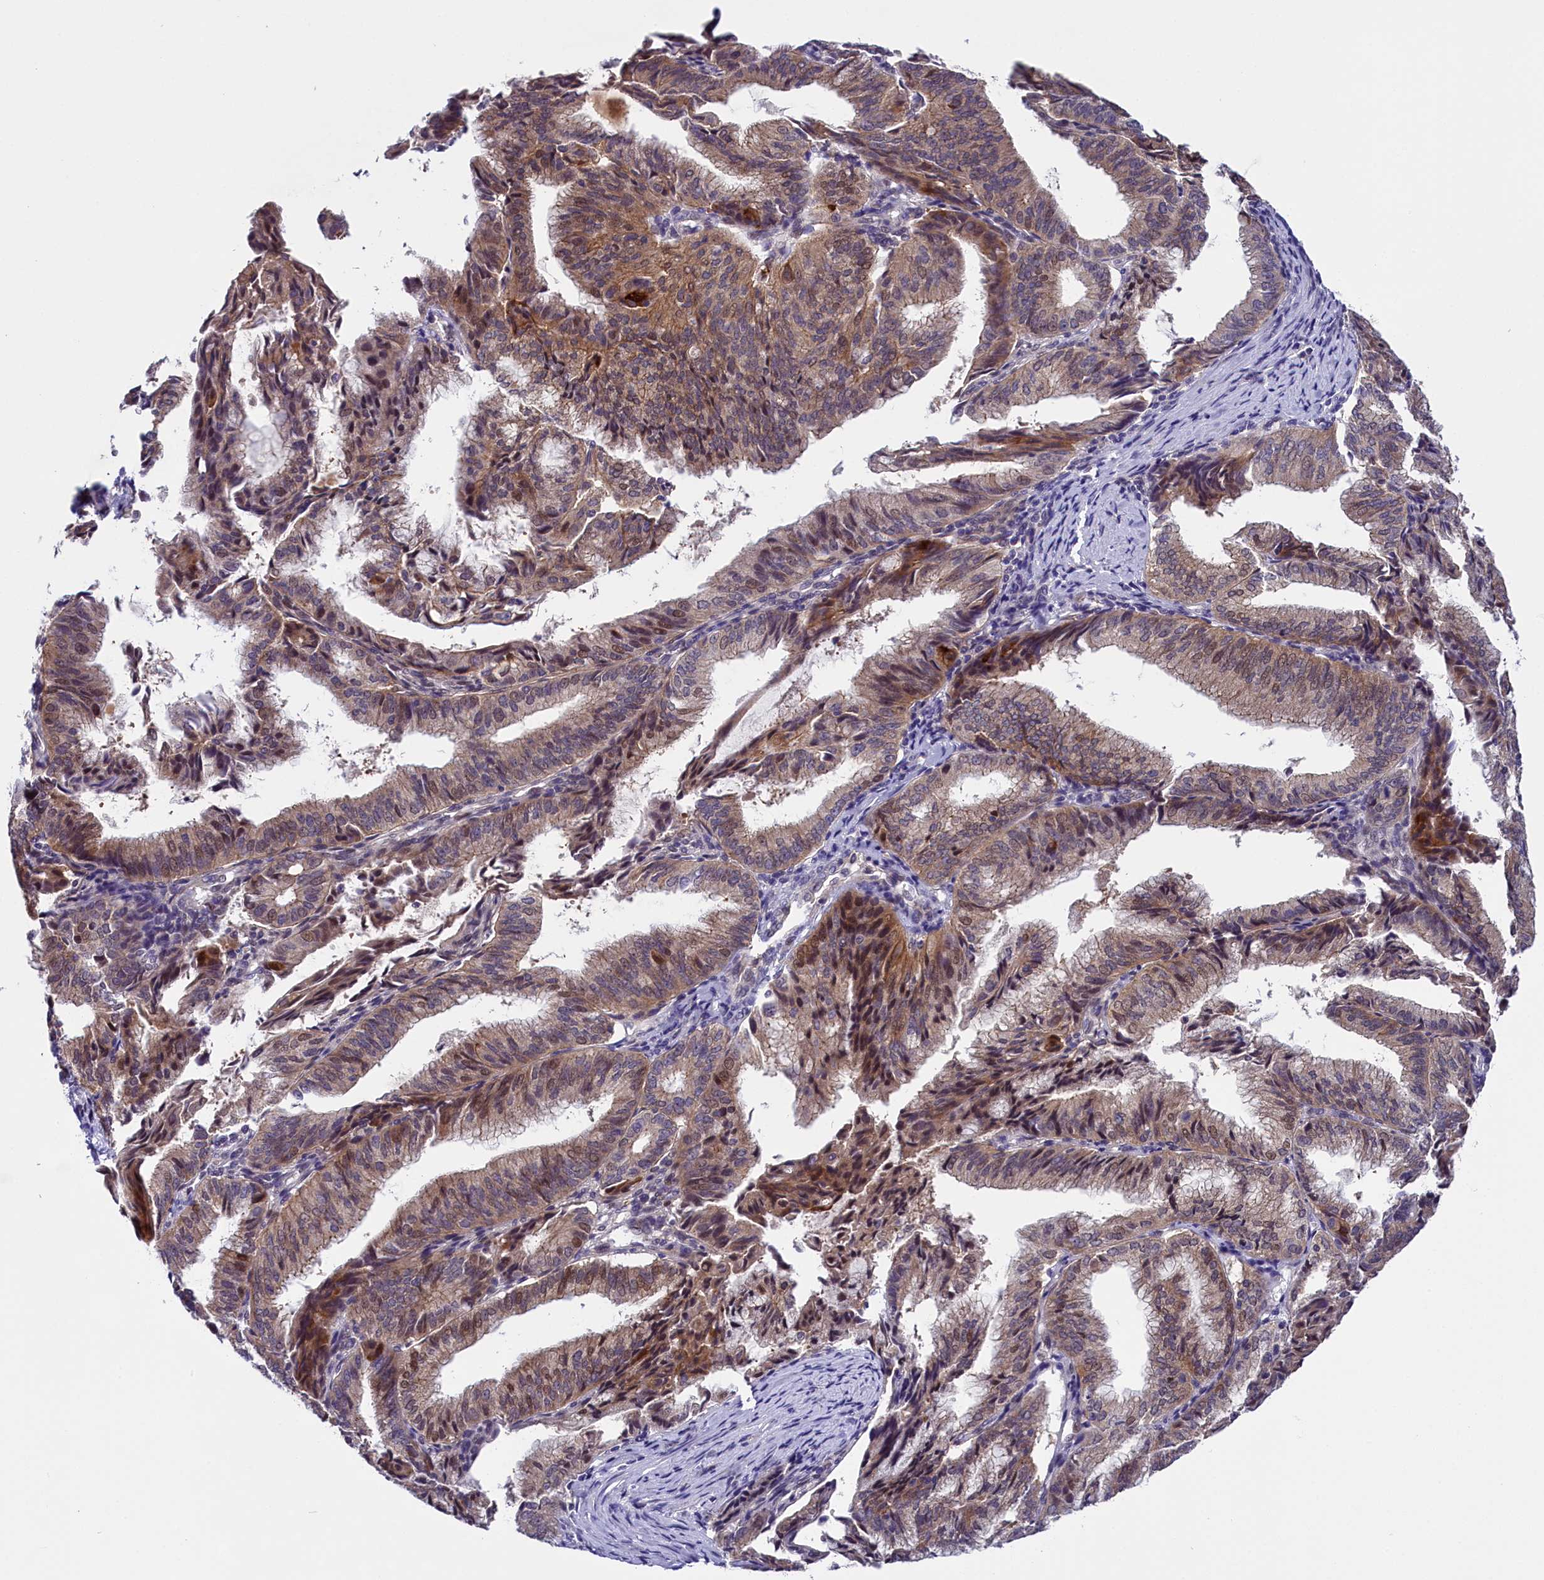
{"staining": {"intensity": "moderate", "quantity": "25%-75%", "location": "cytoplasmic/membranous,nuclear"}, "tissue": "endometrial cancer", "cell_type": "Tumor cells", "image_type": "cancer", "snomed": [{"axis": "morphology", "description": "Adenocarcinoma, NOS"}, {"axis": "topography", "description": "Endometrium"}], "caption": "IHC (DAB) staining of human endometrial adenocarcinoma displays moderate cytoplasmic/membranous and nuclear protein staining in approximately 25%-75% of tumor cells.", "gene": "ENKD1", "patient": {"sex": "female", "age": 49}}